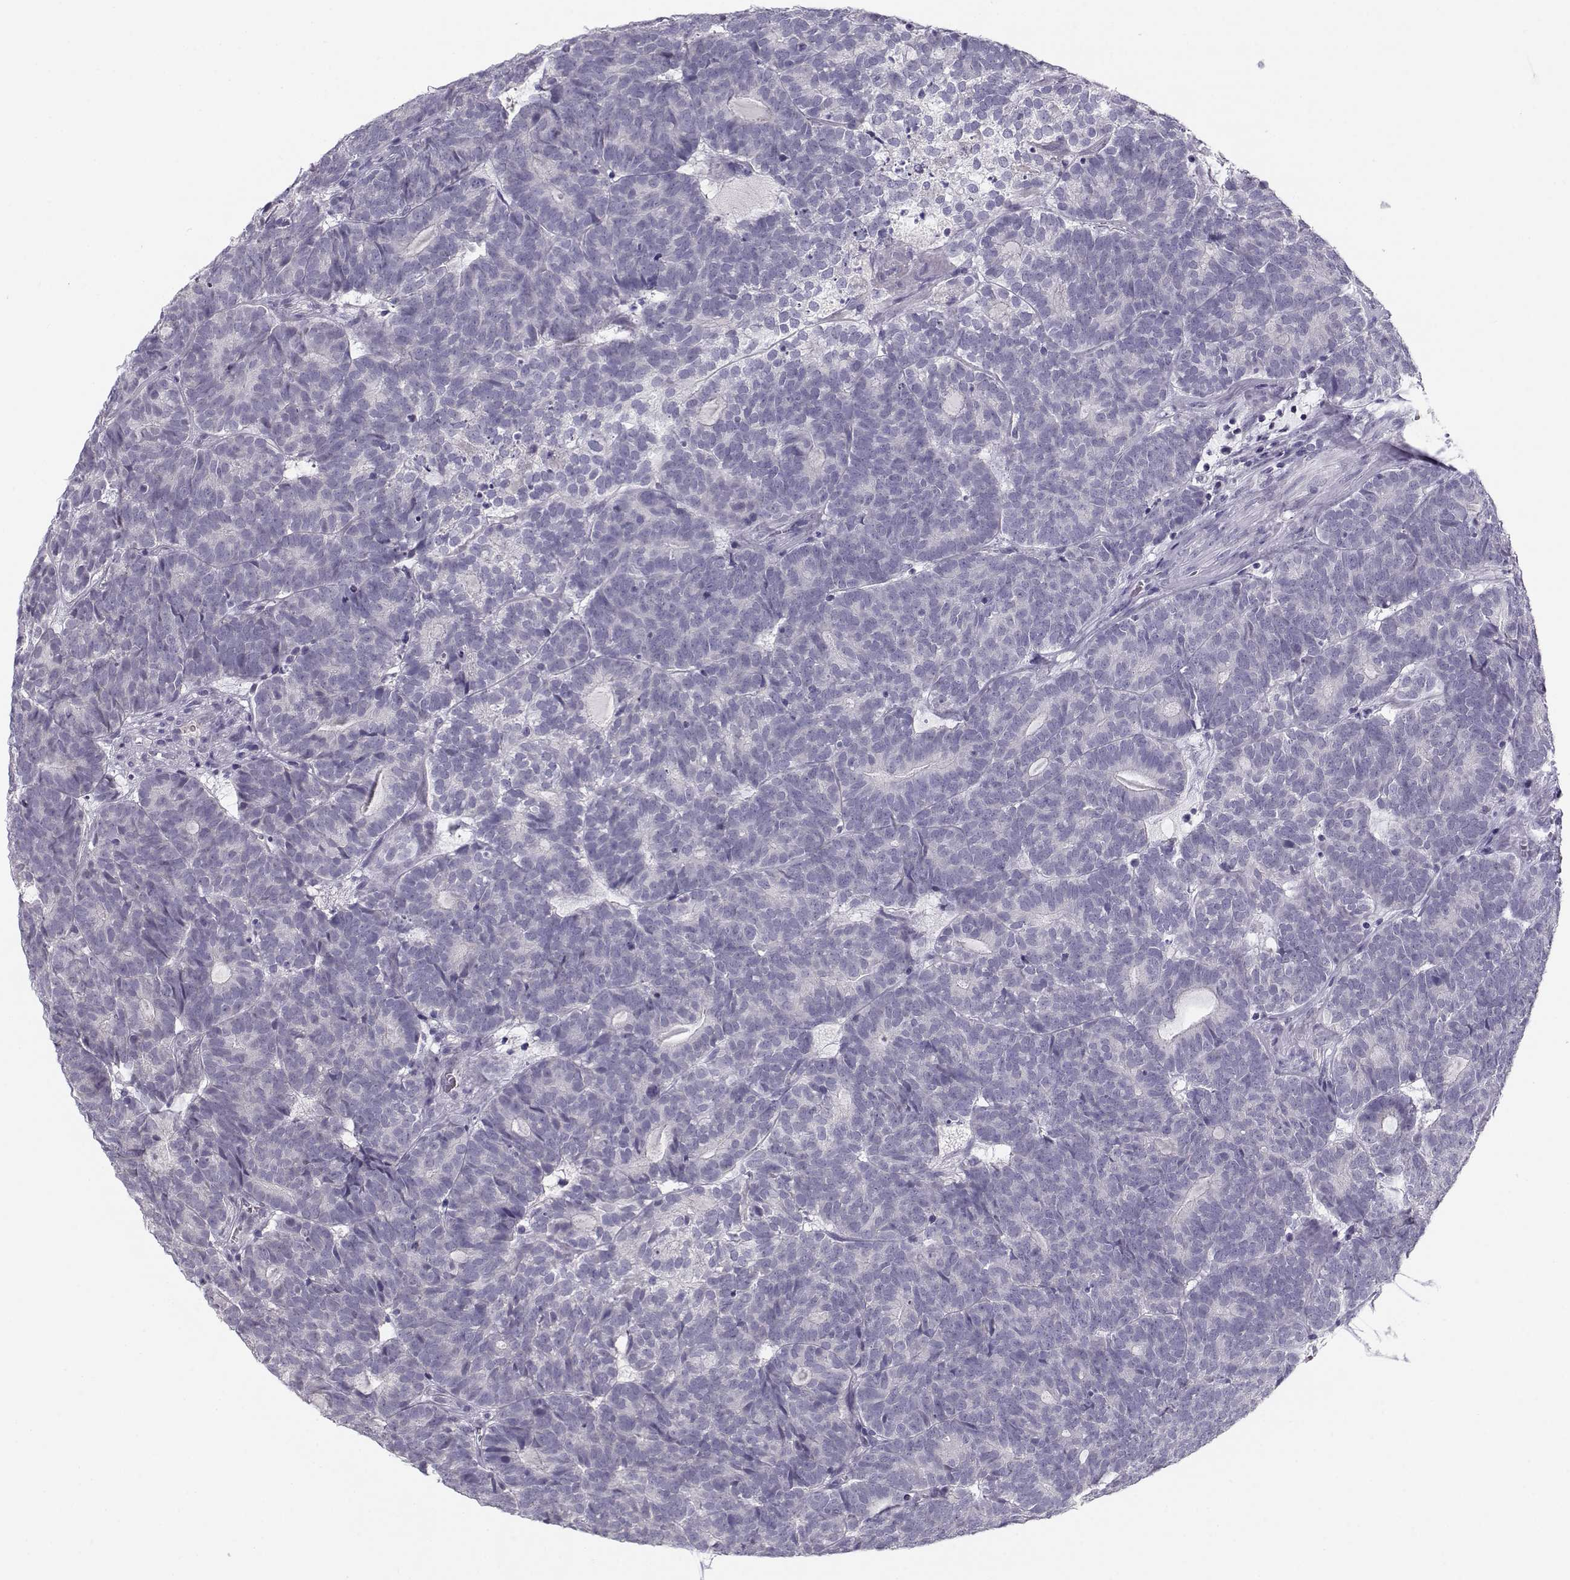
{"staining": {"intensity": "negative", "quantity": "none", "location": "none"}, "tissue": "head and neck cancer", "cell_type": "Tumor cells", "image_type": "cancer", "snomed": [{"axis": "morphology", "description": "Adenocarcinoma, NOS"}, {"axis": "topography", "description": "Head-Neck"}], "caption": "Immunohistochemistry (IHC) histopathology image of human head and neck cancer (adenocarcinoma) stained for a protein (brown), which demonstrates no expression in tumor cells. The staining is performed using DAB brown chromogen with nuclei counter-stained in using hematoxylin.", "gene": "CFAP77", "patient": {"sex": "female", "age": 81}}